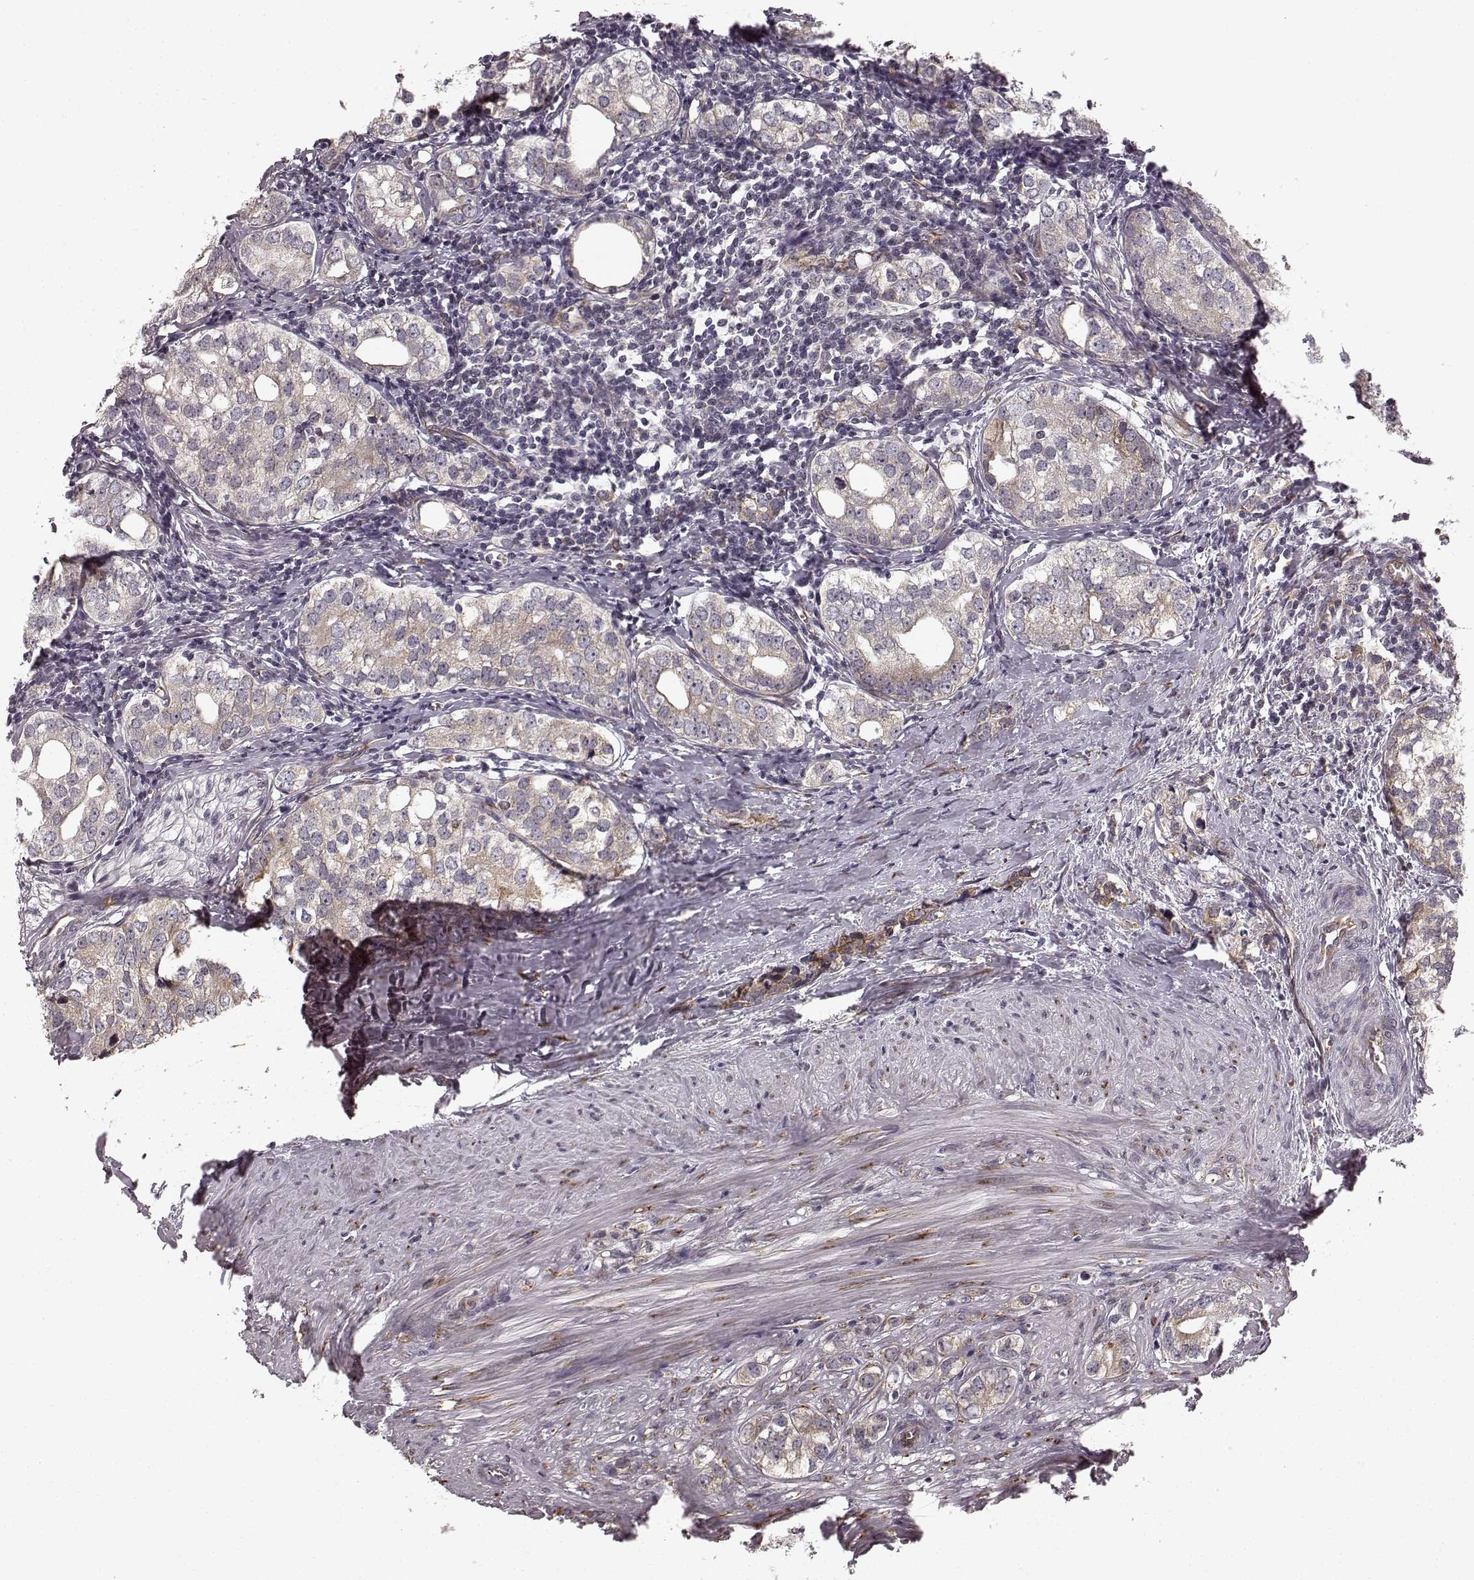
{"staining": {"intensity": "weak", "quantity": ">75%", "location": "cytoplasmic/membranous"}, "tissue": "prostate cancer", "cell_type": "Tumor cells", "image_type": "cancer", "snomed": [{"axis": "morphology", "description": "Adenocarcinoma, NOS"}, {"axis": "topography", "description": "Prostate and seminal vesicle, NOS"}], "caption": "Immunohistochemistry (IHC) of human adenocarcinoma (prostate) demonstrates low levels of weak cytoplasmic/membranous staining in approximately >75% of tumor cells. The staining was performed using DAB to visualize the protein expression in brown, while the nuclei were stained in blue with hematoxylin (Magnification: 20x).", "gene": "TMEM14A", "patient": {"sex": "male", "age": 63}}